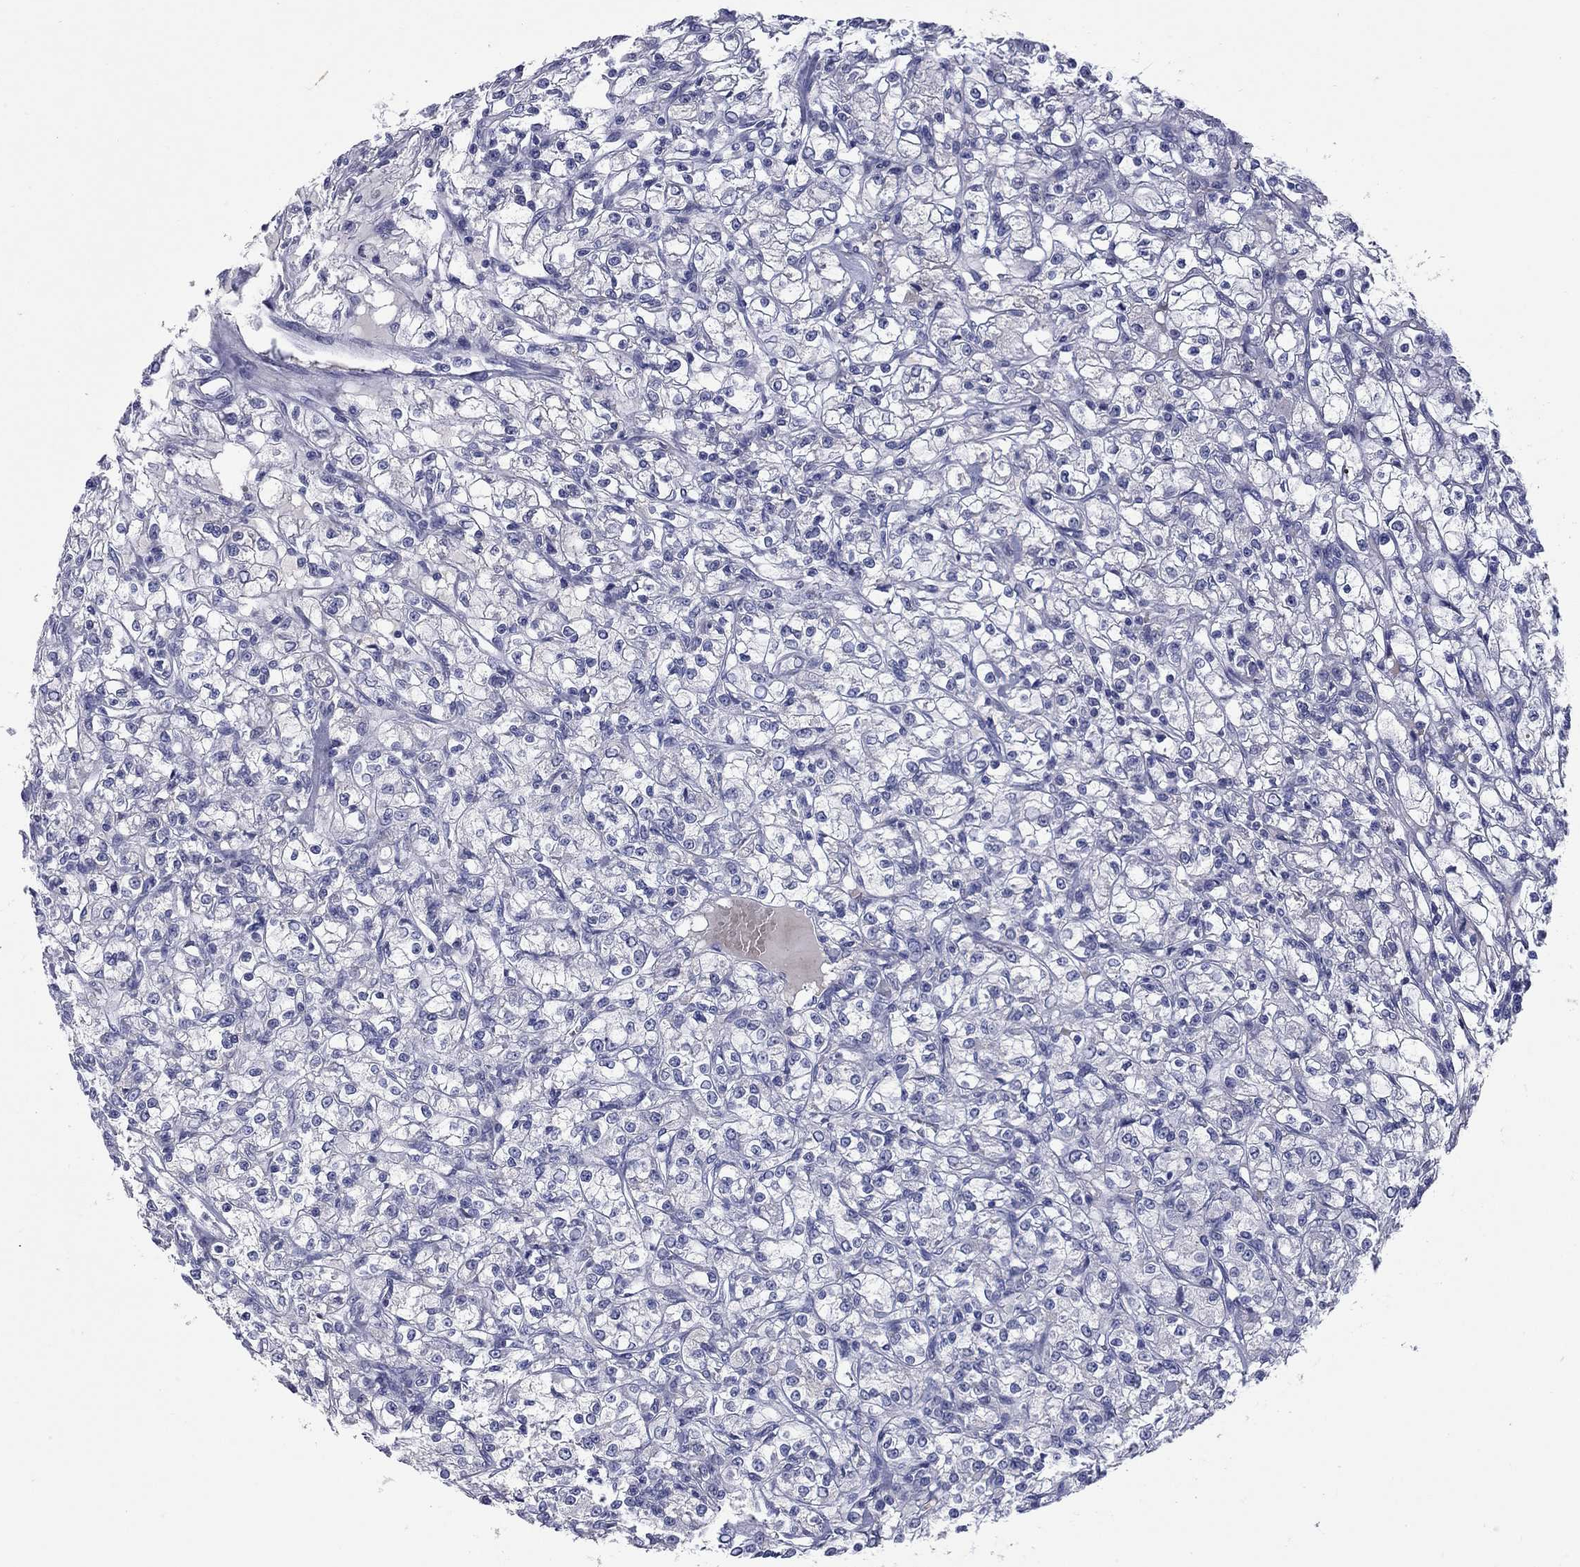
{"staining": {"intensity": "negative", "quantity": "none", "location": "none"}, "tissue": "renal cancer", "cell_type": "Tumor cells", "image_type": "cancer", "snomed": [{"axis": "morphology", "description": "Adenocarcinoma, NOS"}, {"axis": "topography", "description": "Kidney"}], "caption": "Tumor cells are negative for protein expression in human renal adenocarcinoma.", "gene": "UNC119B", "patient": {"sex": "female", "age": 59}}